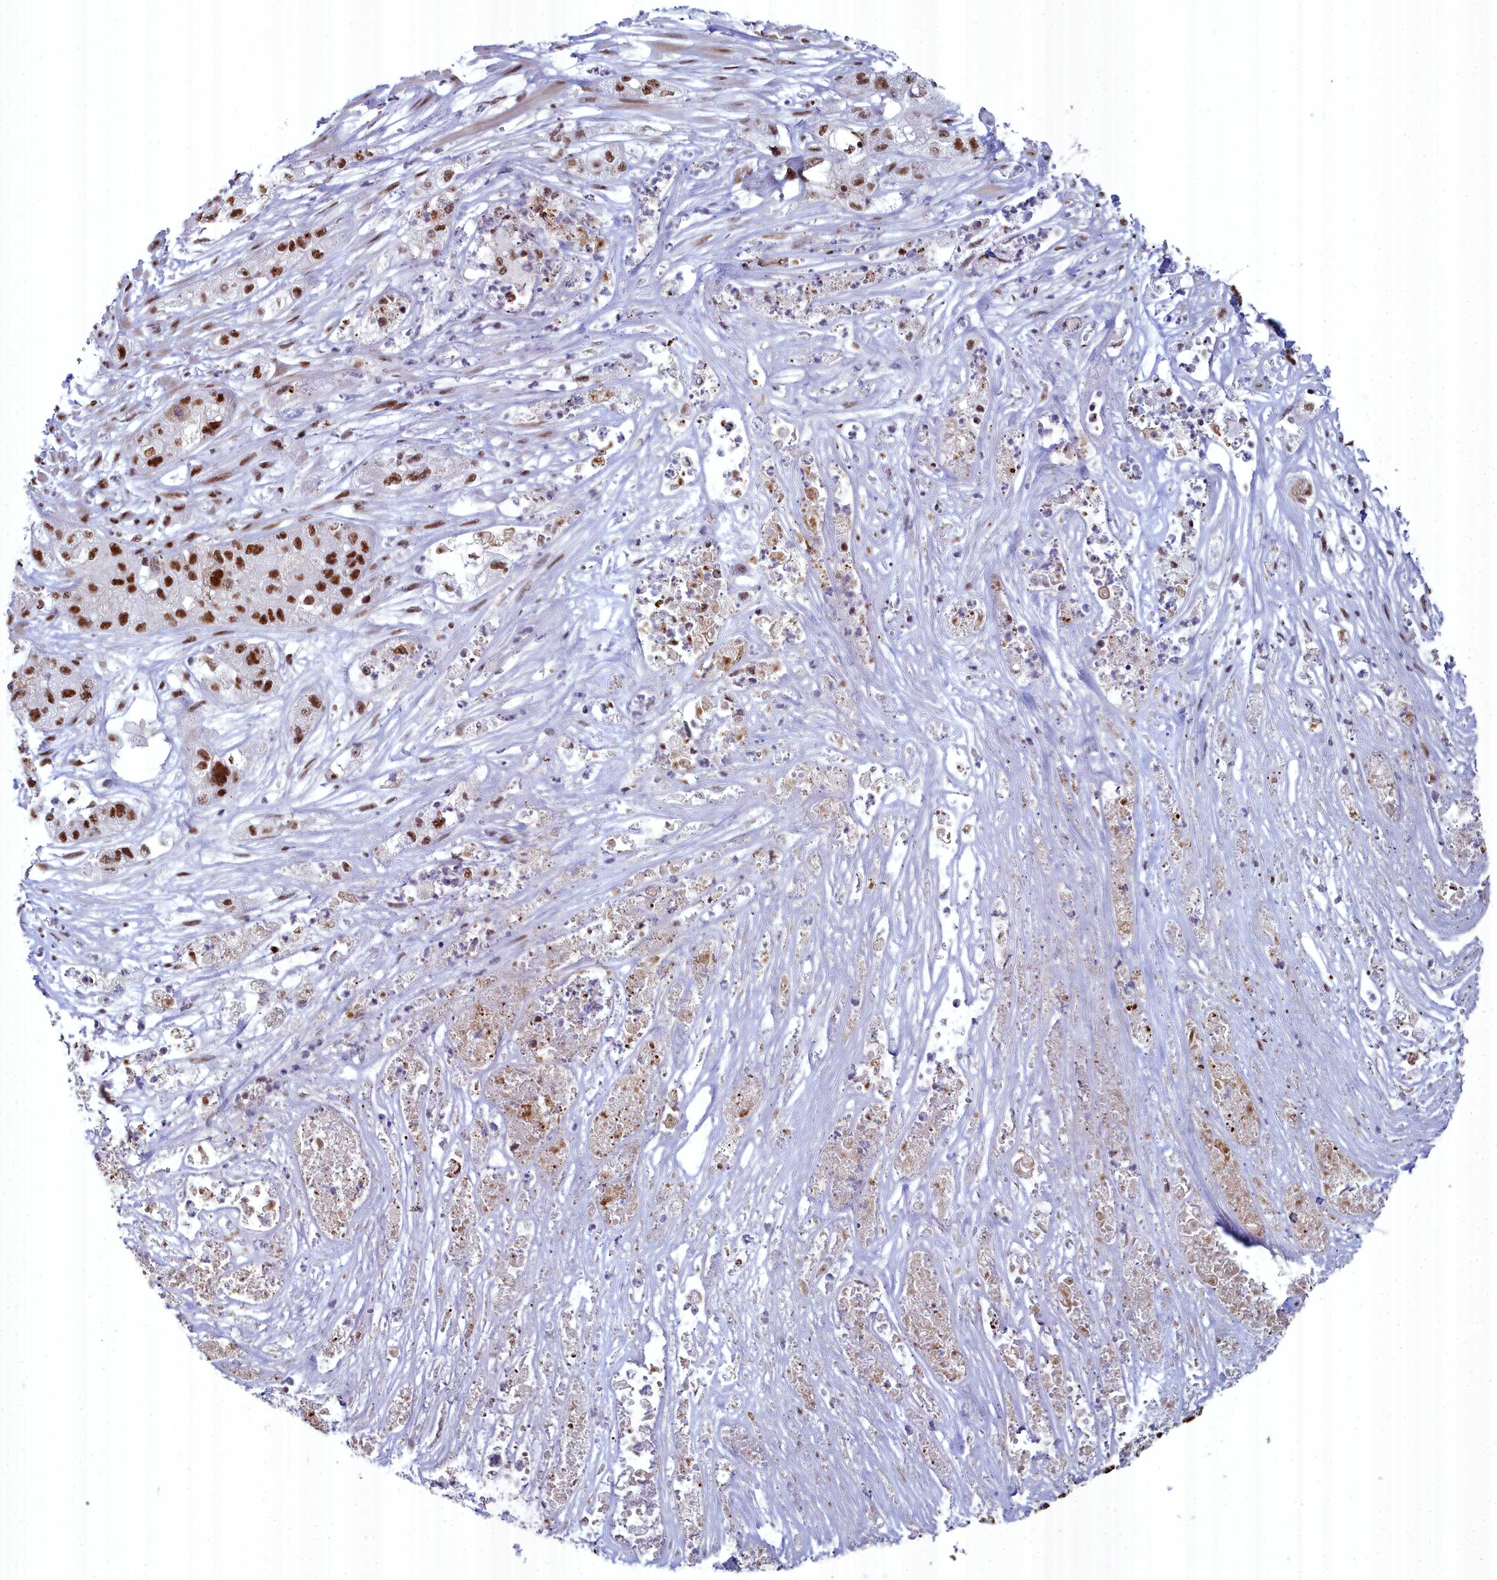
{"staining": {"intensity": "strong", "quantity": ">75%", "location": "nuclear"}, "tissue": "pancreatic cancer", "cell_type": "Tumor cells", "image_type": "cancer", "snomed": [{"axis": "morphology", "description": "Adenocarcinoma, NOS"}, {"axis": "topography", "description": "Pancreas"}], "caption": "A brown stain highlights strong nuclear expression of a protein in human adenocarcinoma (pancreatic) tumor cells. (brown staining indicates protein expression, while blue staining denotes nuclei).", "gene": "SF3B3", "patient": {"sex": "female", "age": 78}}